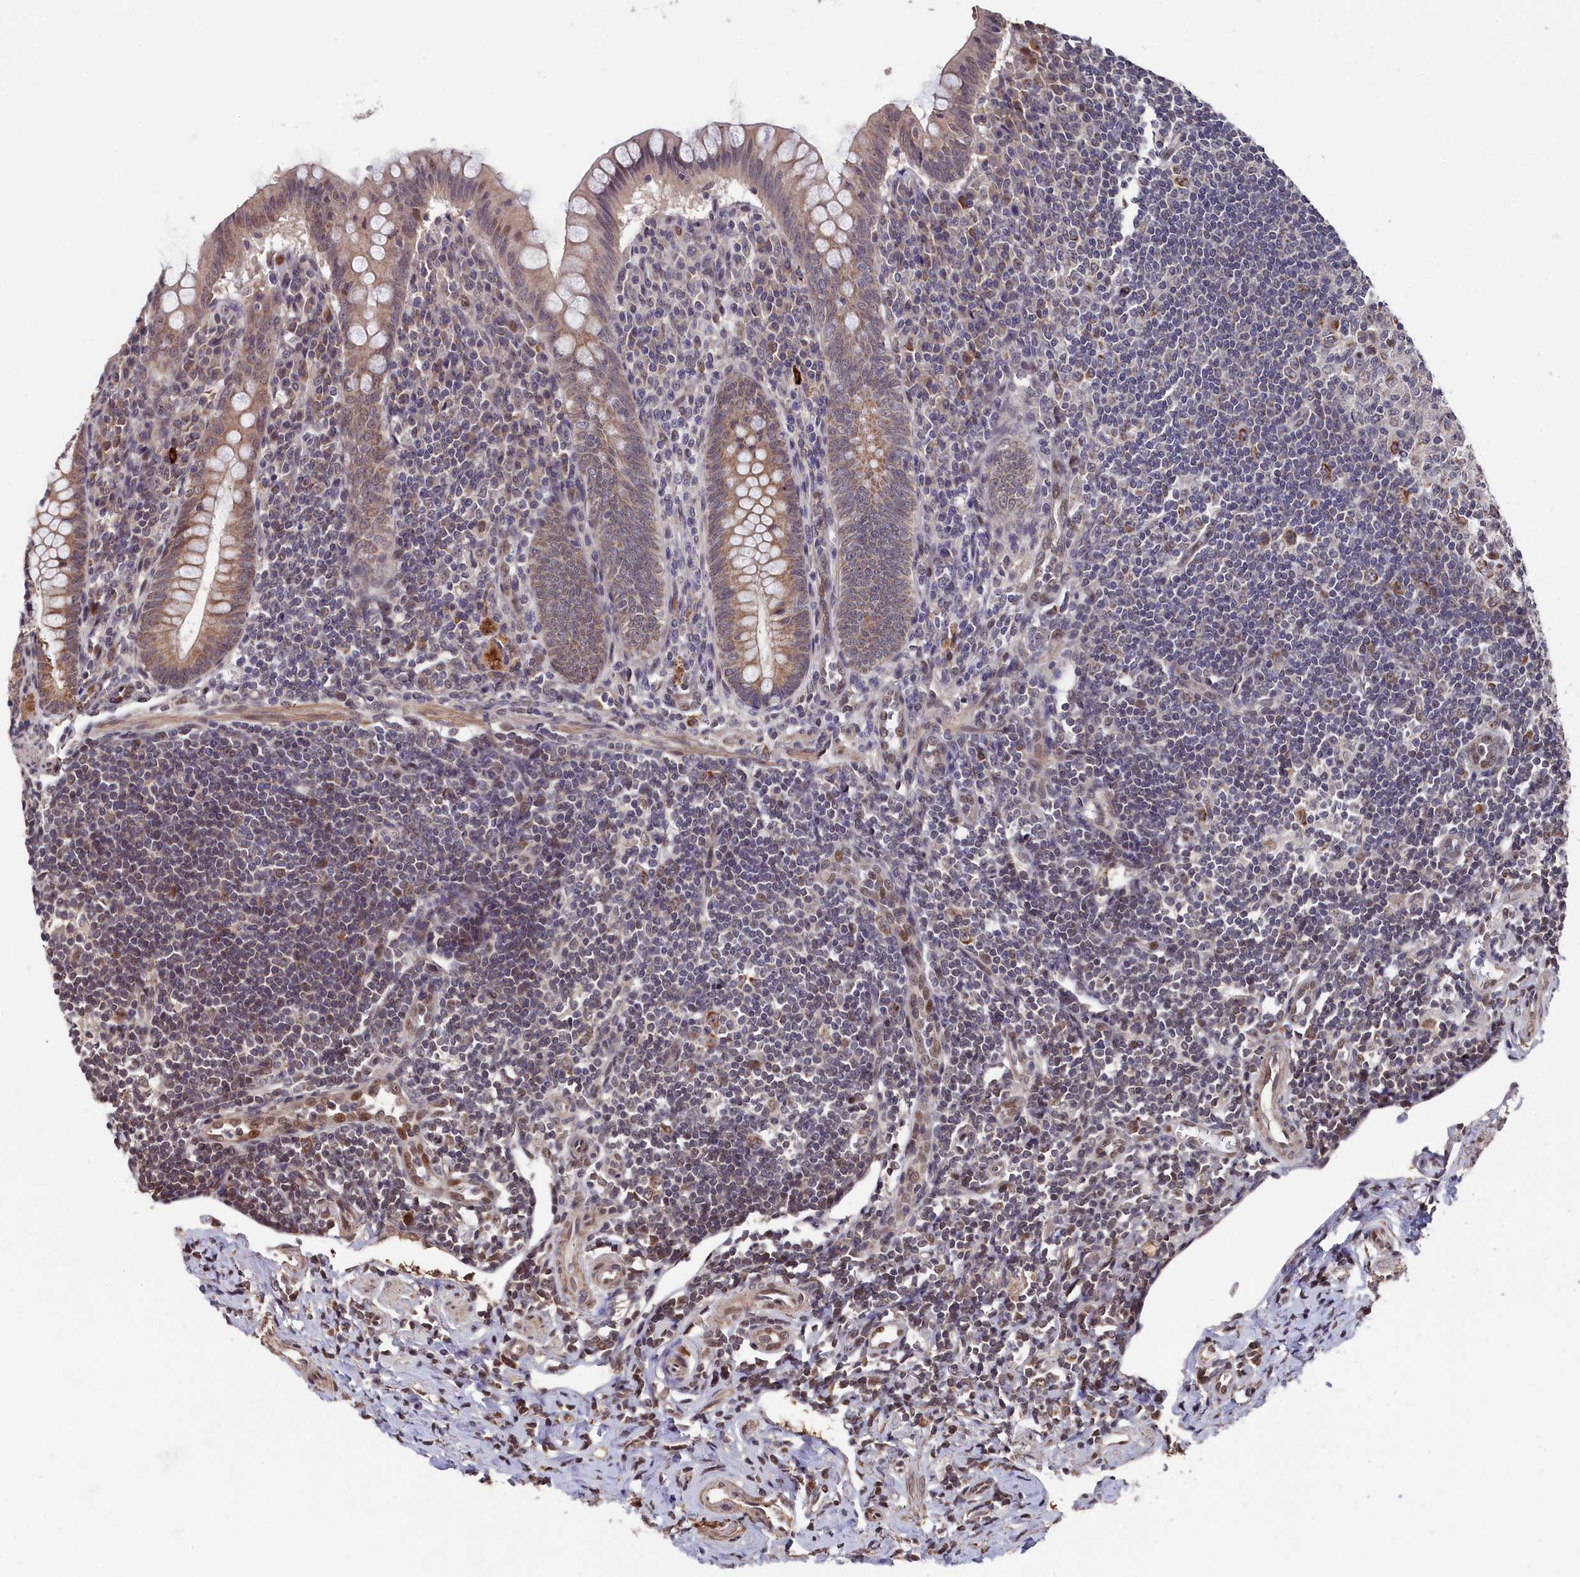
{"staining": {"intensity": "moderate", "quantity": ">75%", "location": "cytoplasmic/membranous"}, "tissue": "appendix", "cell_type": "Glandular cells", "image_type": "normal", "snomed": [{"axis": "morphology", "description": "Normal tissue, NOS"}, {"axis": "topography", "description": "Appendix"}], "caption": "IHC (DAB) staining of normal human appendix exhibits moderate cytoplasmic/membranous protein expression in about >75% of glandular cells. (Brightfield microscopy of DAB IHC at high magnification).", "gene": "CLPX", "patient": {"sex": "female", "age": 33}}